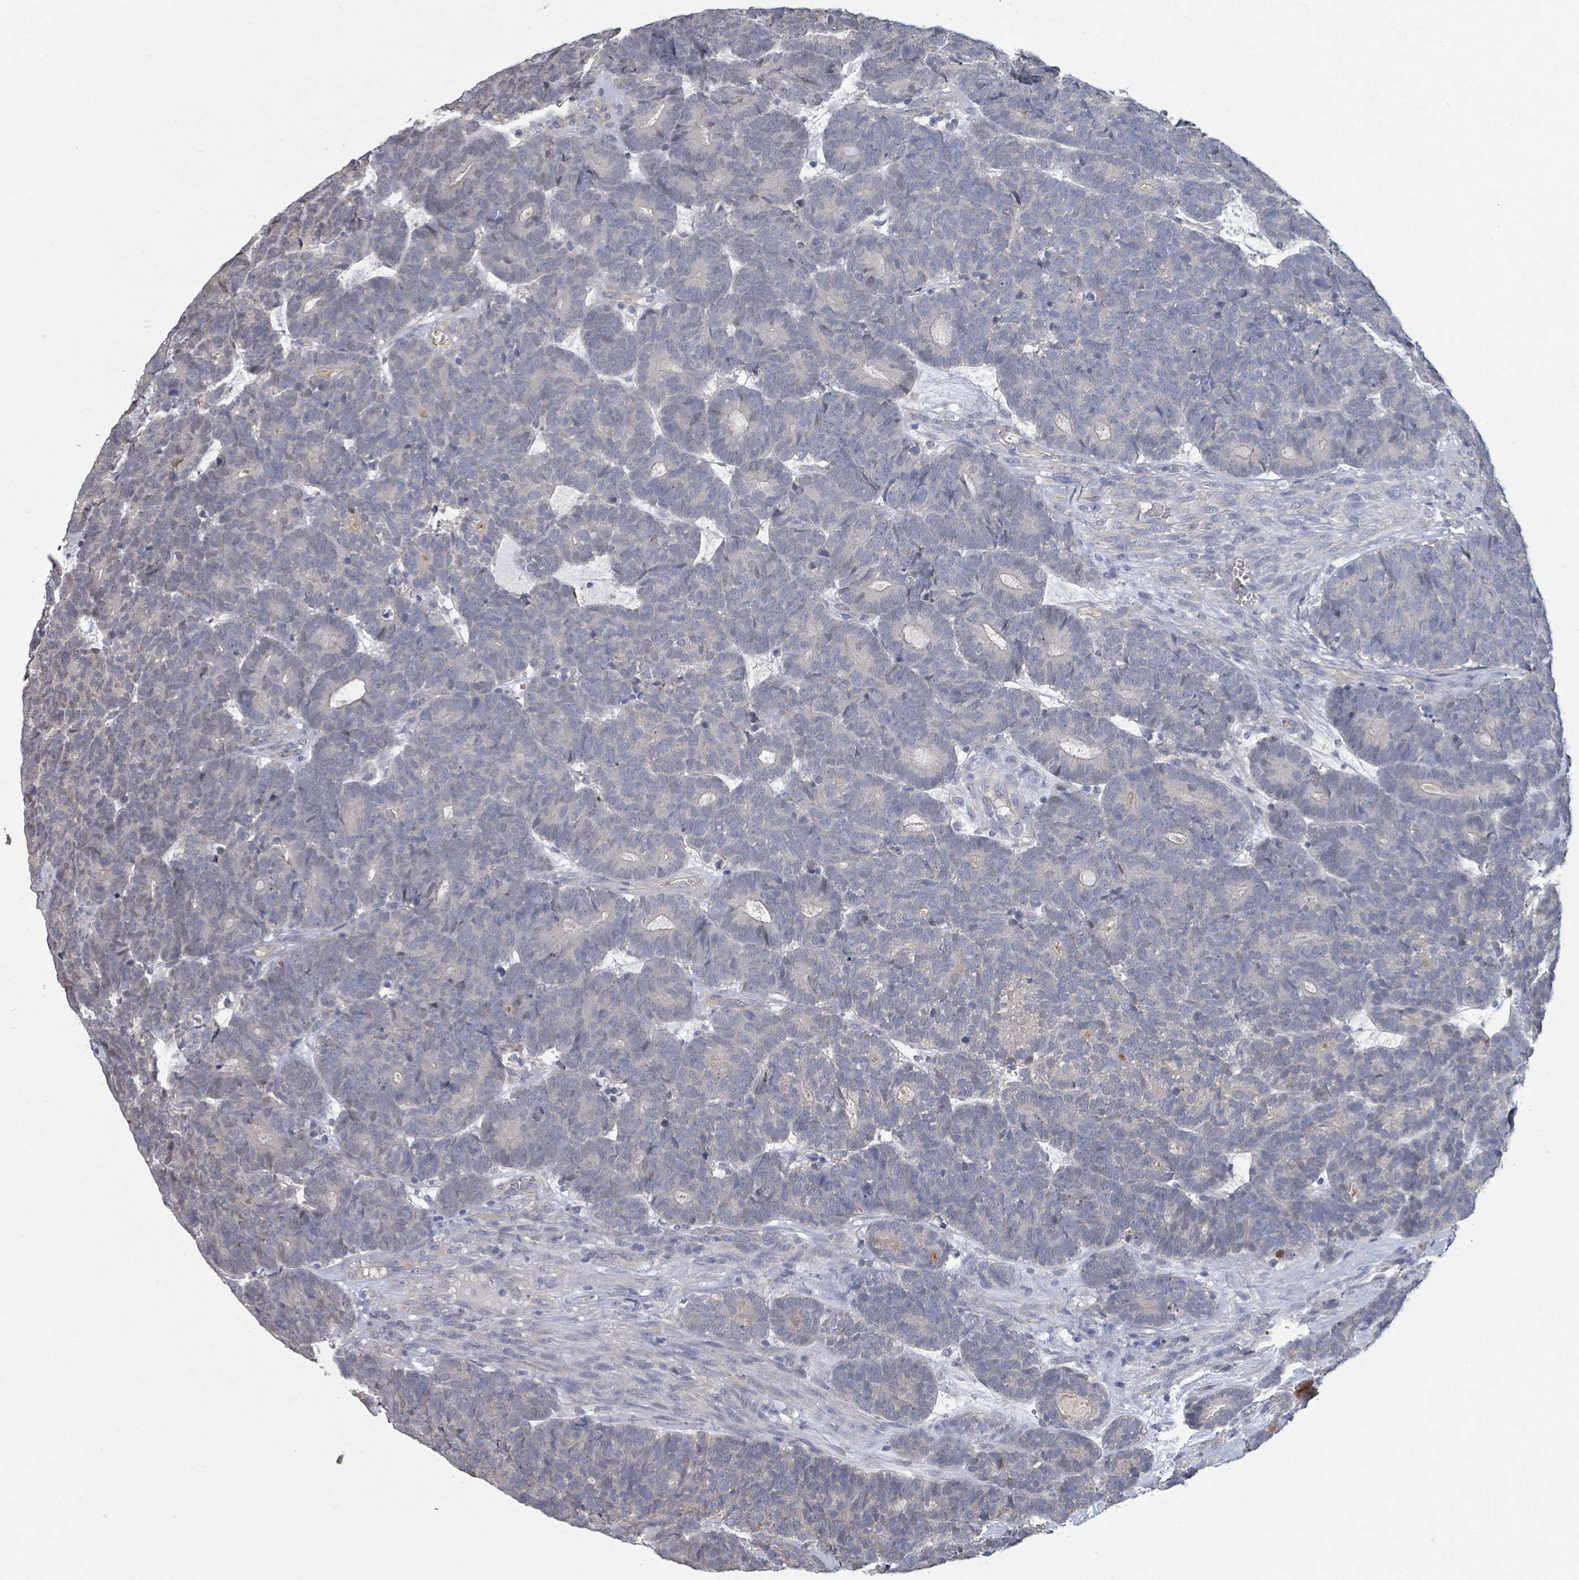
{"staining": {"intensity": "negative", "quantity": "none", "location": "none"}, "tissue": "head and neck cancer", "cell_type": "Tumor cells", "image_type": "cancer", "snomed": [{"axis": "morphology", "description": "Adenocarcinoma, NOS"}, {"axis": "topography", "description": "Head-Neck"}], "caption": "Tumor cells show no significant expression in adenocarcinoma (head and neck). (Stains: DAB IHC with hematoxylin counter stain, Microscopy: brightfield microscopy at high magnification).", "gene": "PLAUR", "patient": {"sex": "female", "age": 81}}